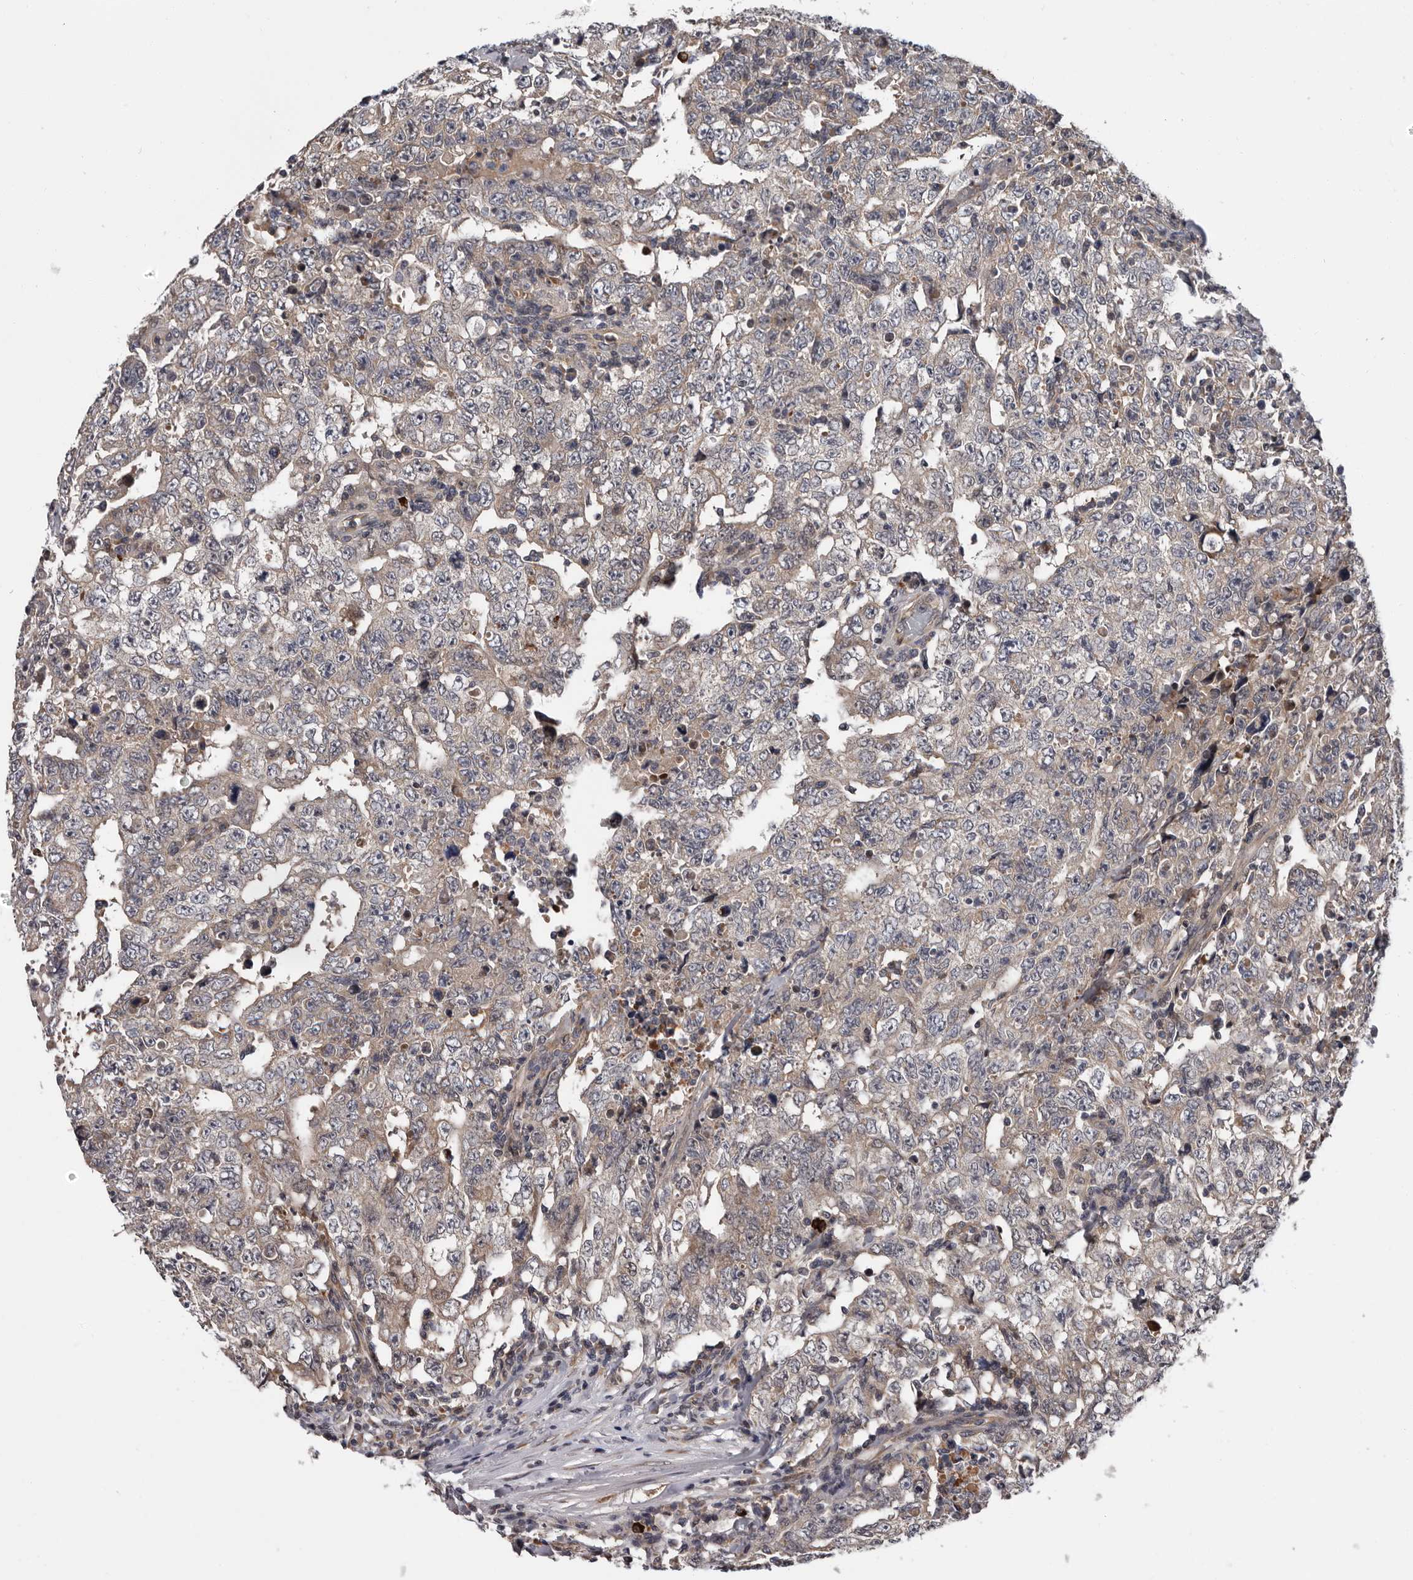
{"staining": {"intensity": "weak", "quantity": ">75%", "location": "cytoplasmic/membranous"}, "tissue": "testis cancer", "cell_type": "Tumor cells", "image_type": "cancer", "snomed": [{"axis": "morphology", "description": "Carcinoma, Embryonal, NOS"}, {"axis": "topography", "description": "Testis"}], "caption": "High-power microscopy captured an IHC micrograph of testis cancer (embryonal carcinoma), revealing weak cytoplasmic/membranous positivity in approximately >75% of tumor cells.", "gene": "MED8", "patient": {"sex": "male", "age": 26}}